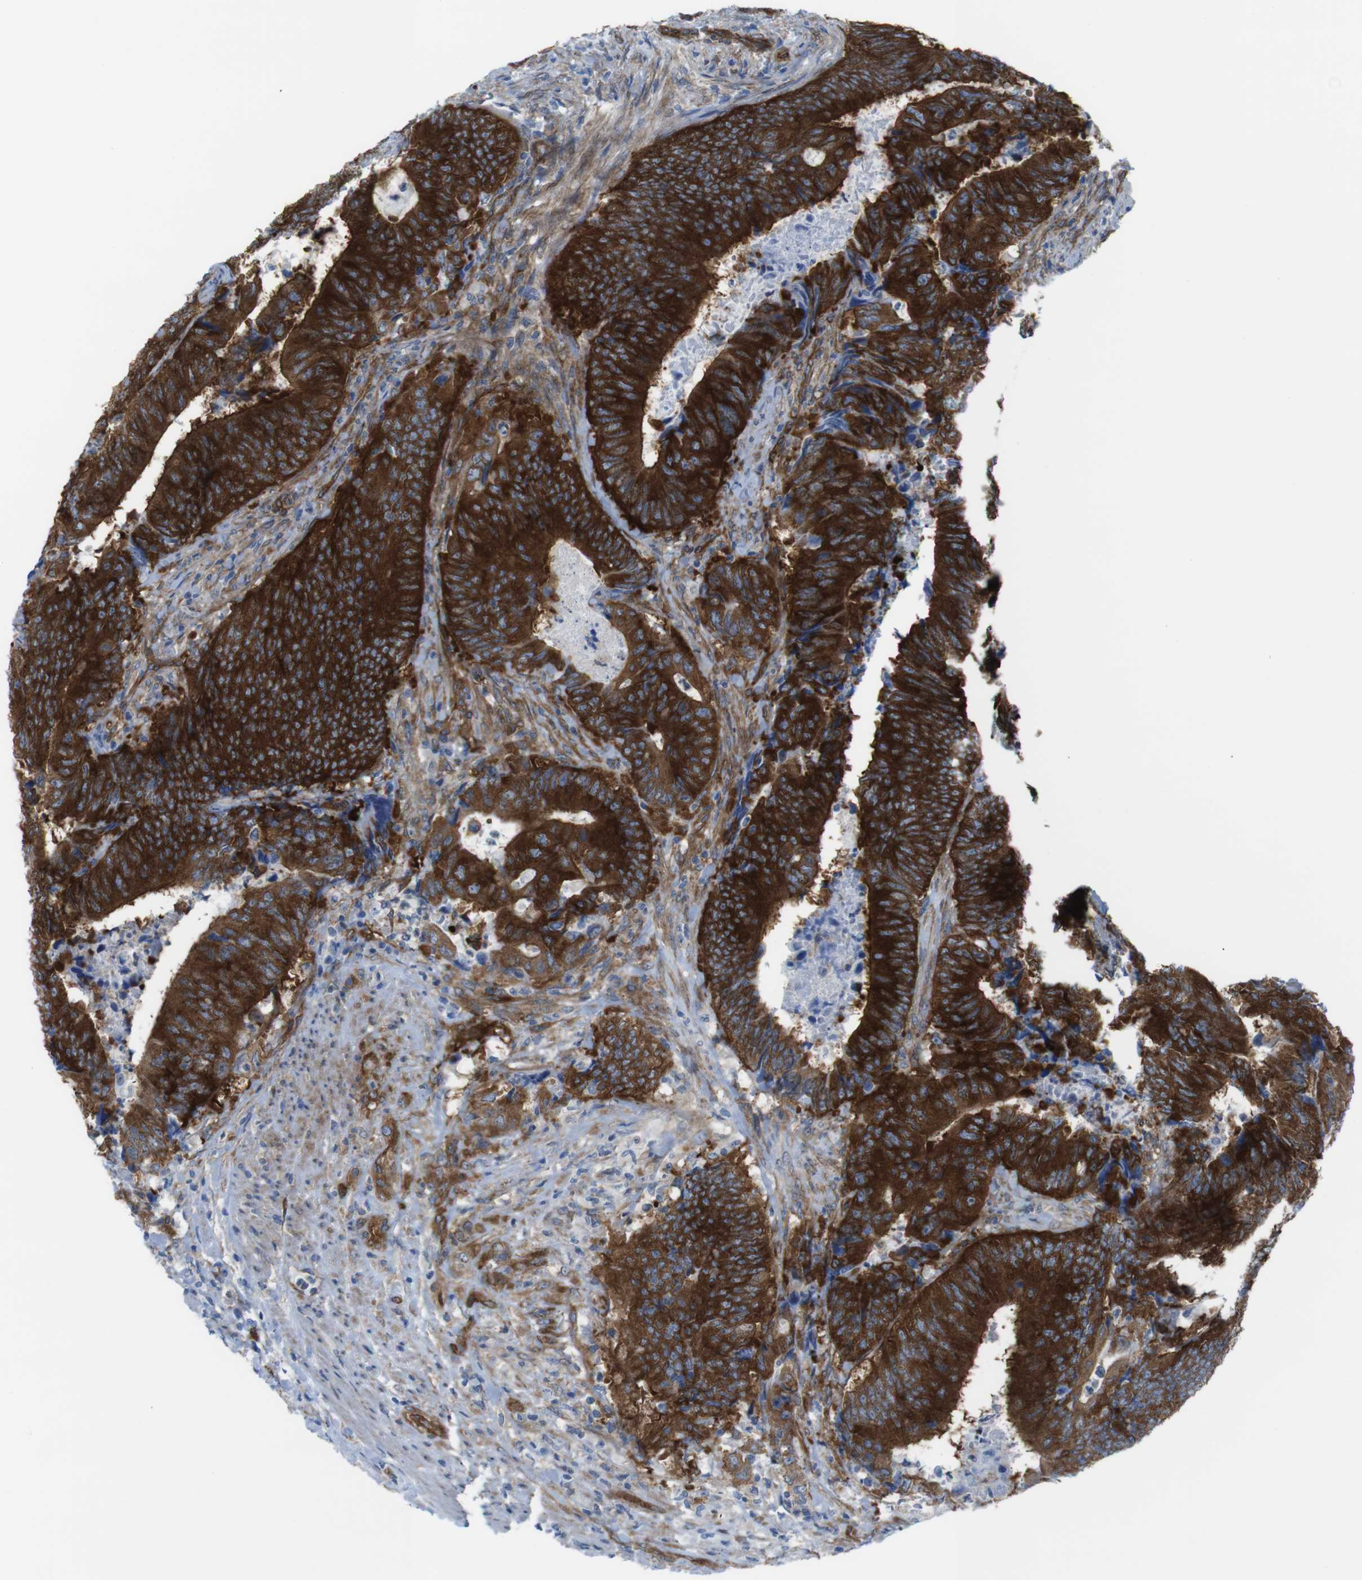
{"staining": {"intensity": "strong", "quantity": ">75%", "location": "cytoplasmic/membranous"}, "tissue": "colorectal cancer", "cell_type": "Tumor cells", "image_type": "cancer", "snomed": [{"axis": "morphology", "description": "Normal tissue, NOS"}, {"axis": "morphology", "description": "Adenocarcinoma, NOS"}, {"axis": "topography", "description": "Colon"}], "caption": "Immunohistochemistry of colorectal cancer reveals high levels of strong cytoplasmic/membranous staining in about >75% of tumor cells.", "gene": "DIAPH2", "patient": {"sex": "male", "age": 56}}